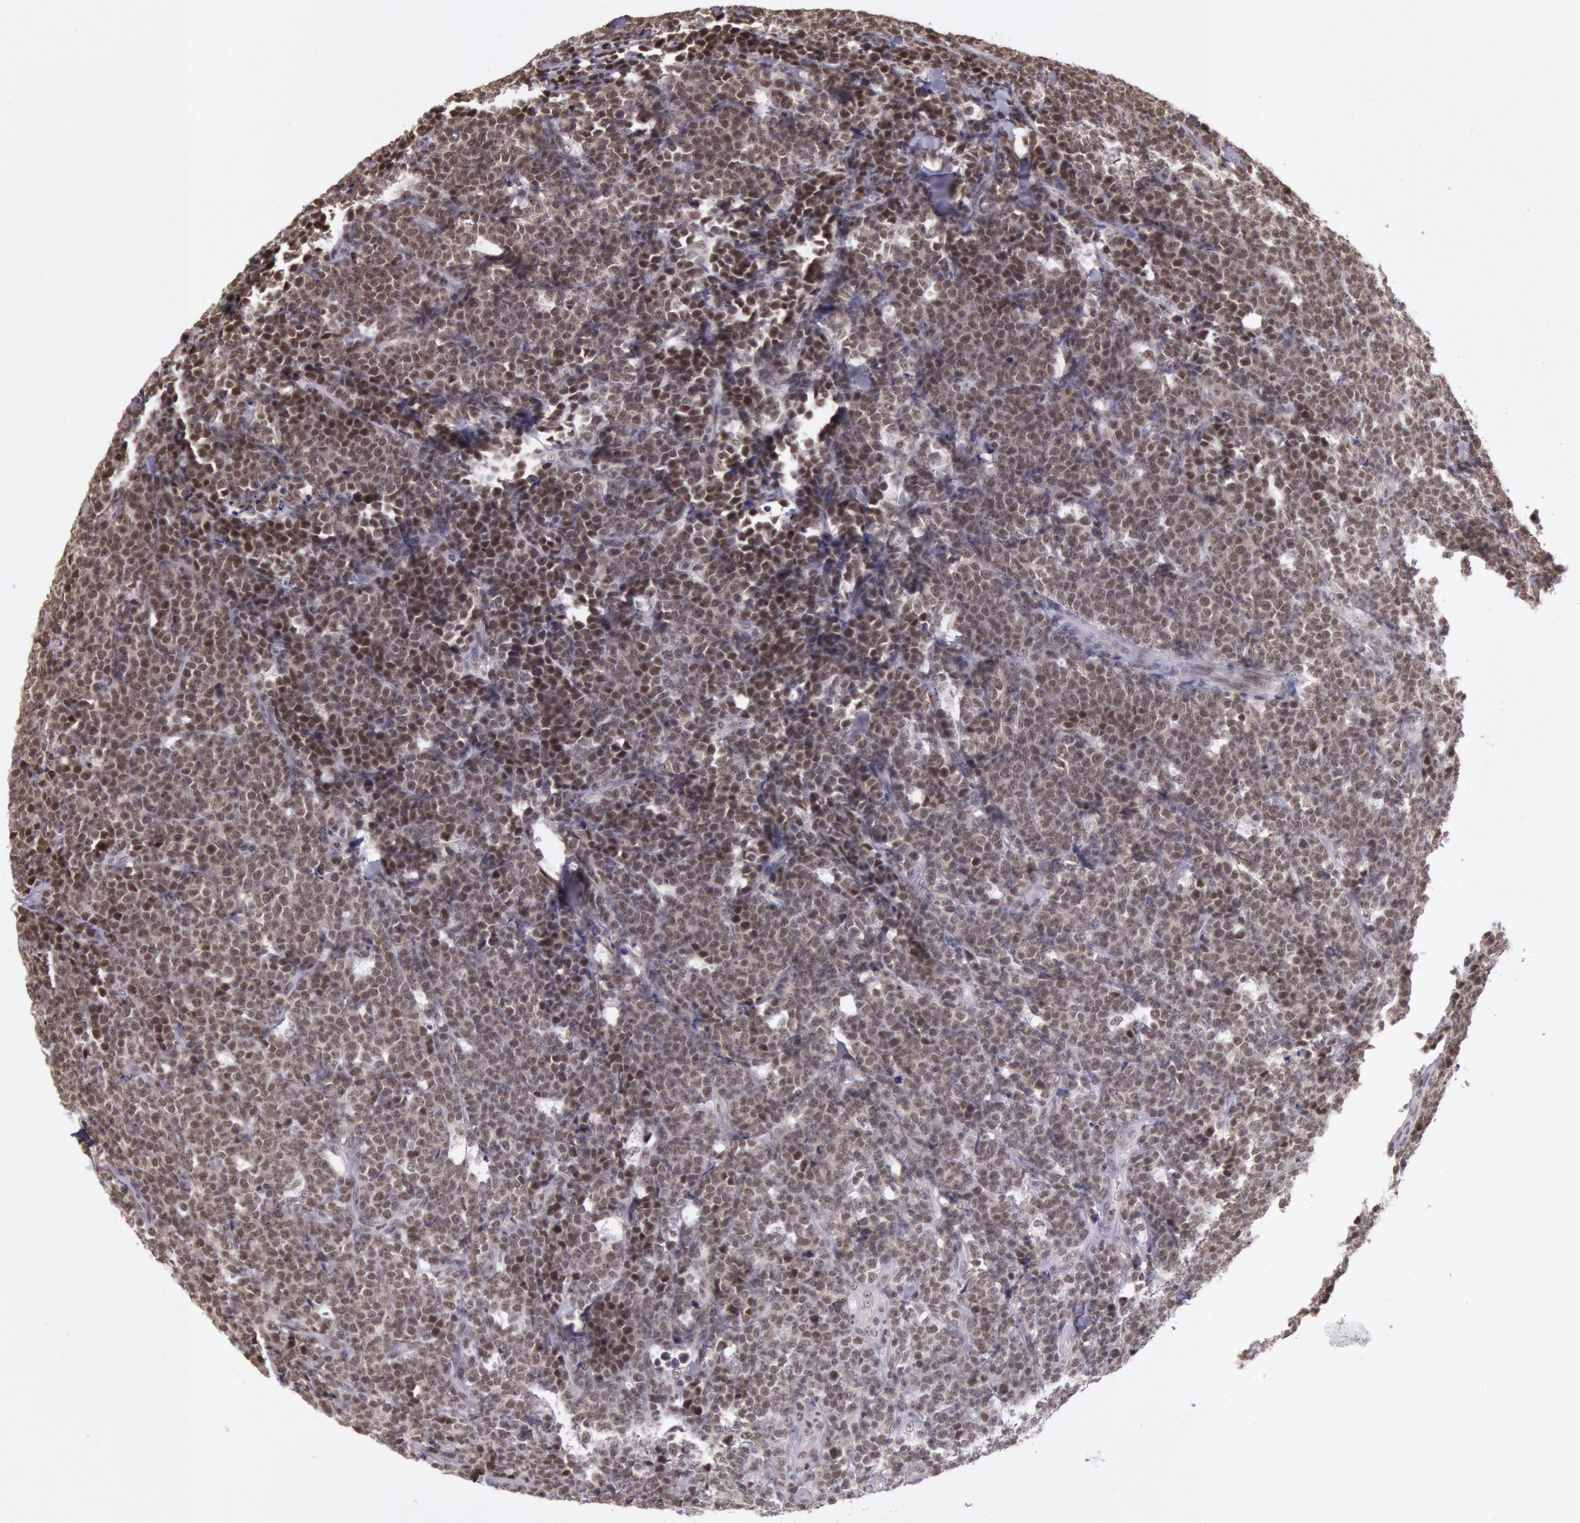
{"staining": {"intensity": "strong", "quantity": ">75%", "location": "nuclear"}, "tissue": "lymphoma", "cell_type": "Tumor cells", "image_type": "cancer", "snomed": [{"axis": "morphology", "description": "Malignant lymphoma, non-Hodgkin's type, High grade"}, {"axis": "topography", "description": "Small intestine"}, {"axis": "topography", "description": "Colon"}], "caption": "The image shows staining of lymphoma, revealing strong nuclear protein positivity (brown color) within tumor cells.", "gene": "ESS2", "patient": {"sex": "male", "age": 8}}